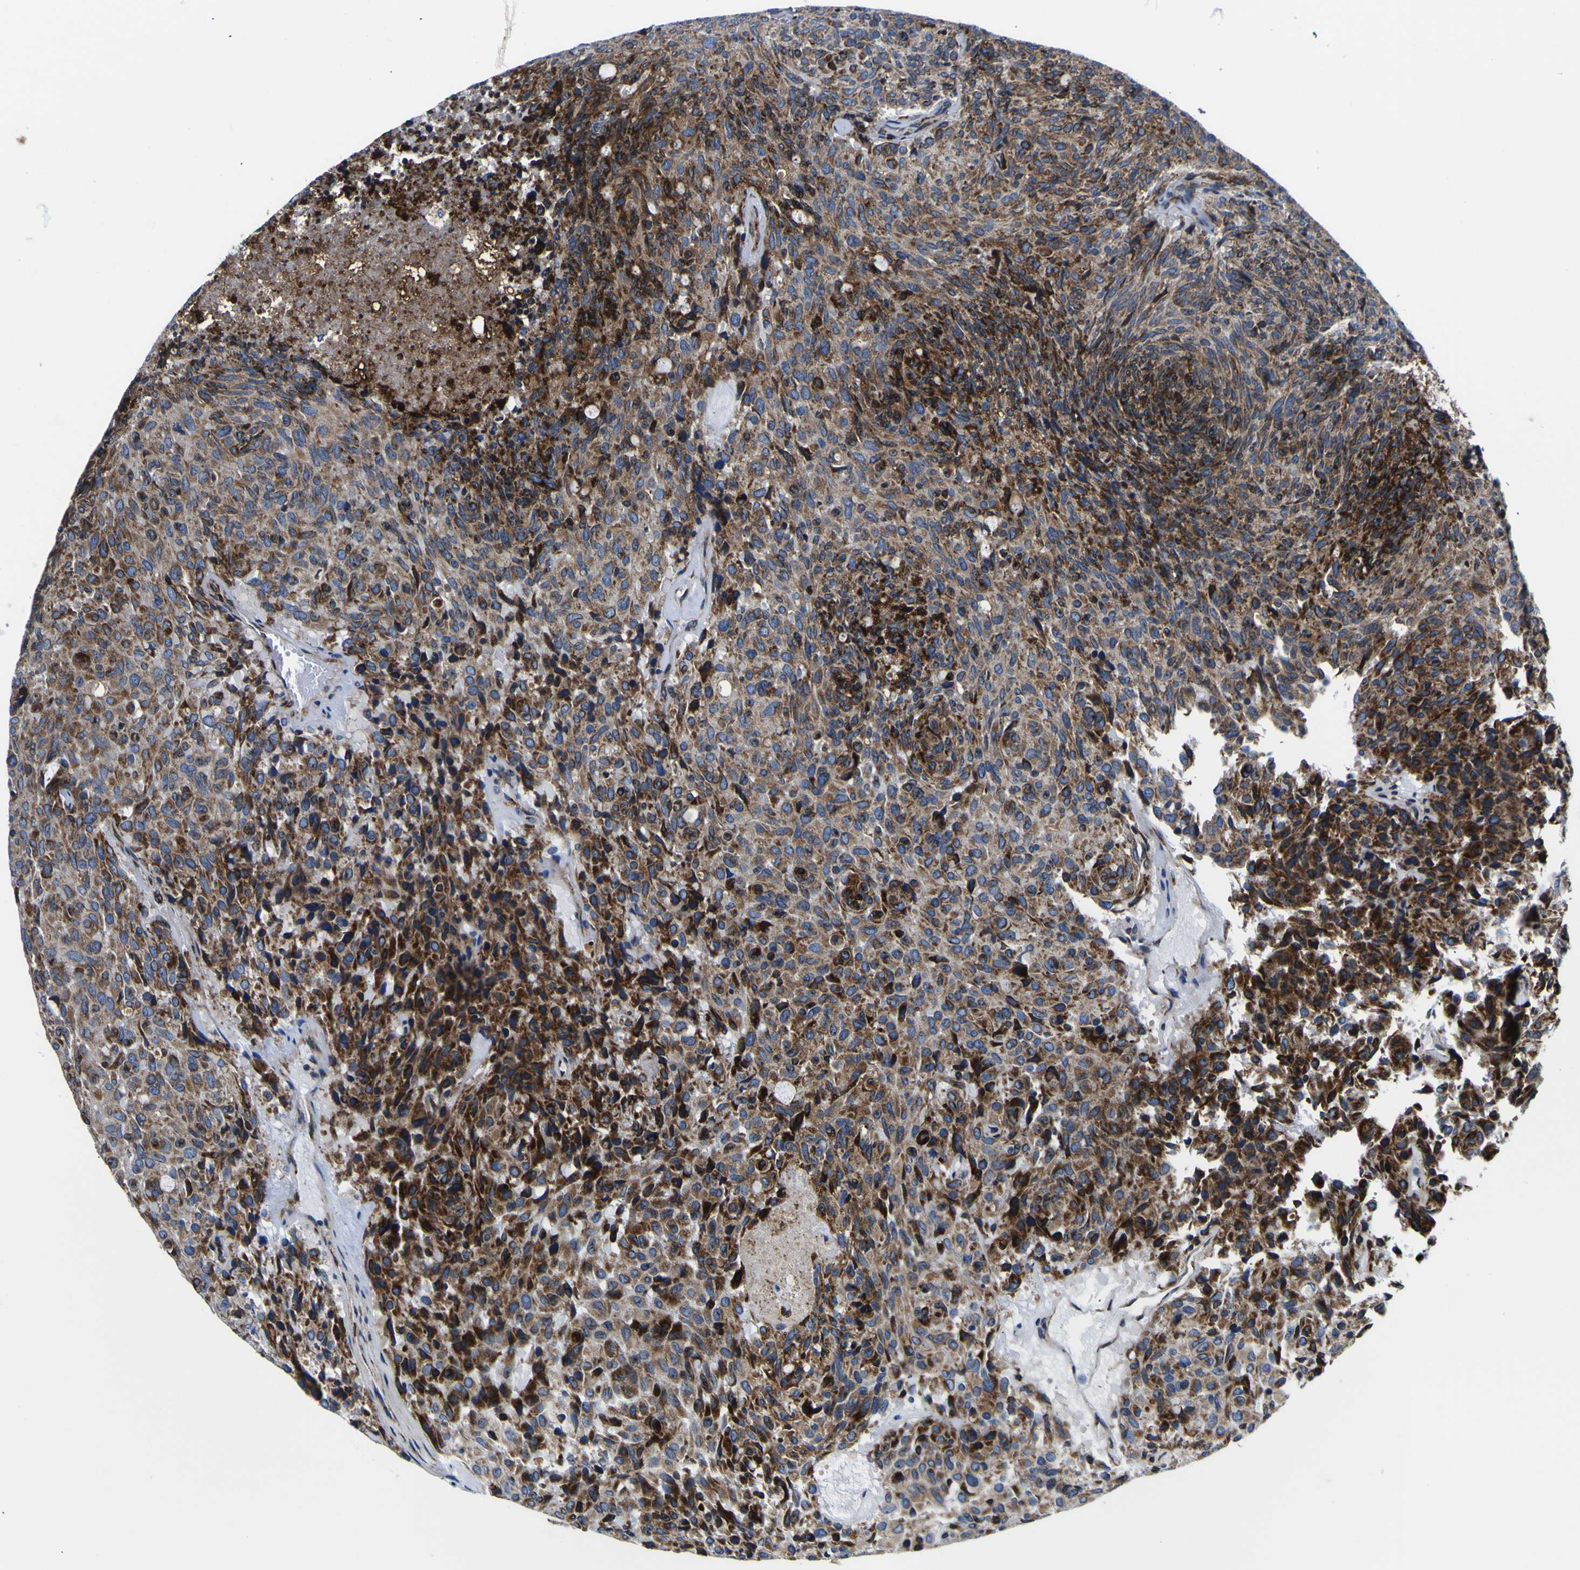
{"staining": {"intensity": "moderate", "quantity": ">75%", "location": "cytoplasmic/membranous"}, "tissue": "carcinoid", "cell_type": "Tumor cells", "image_type": "cancer", "snomed": [{"axis": "morphology", "description": "Carcinoid, malignant, NOS"}, {"axis": "topography", "description": "Pancreas"}], "caption": "This image reveals immunohistochemistry staining of carcinoid, with medium moderate cytoplasmic/membranous expression in approximately >75% of tumor cells.", "gene": "SCD", "patient": {"sex": "female", "age": 54}}